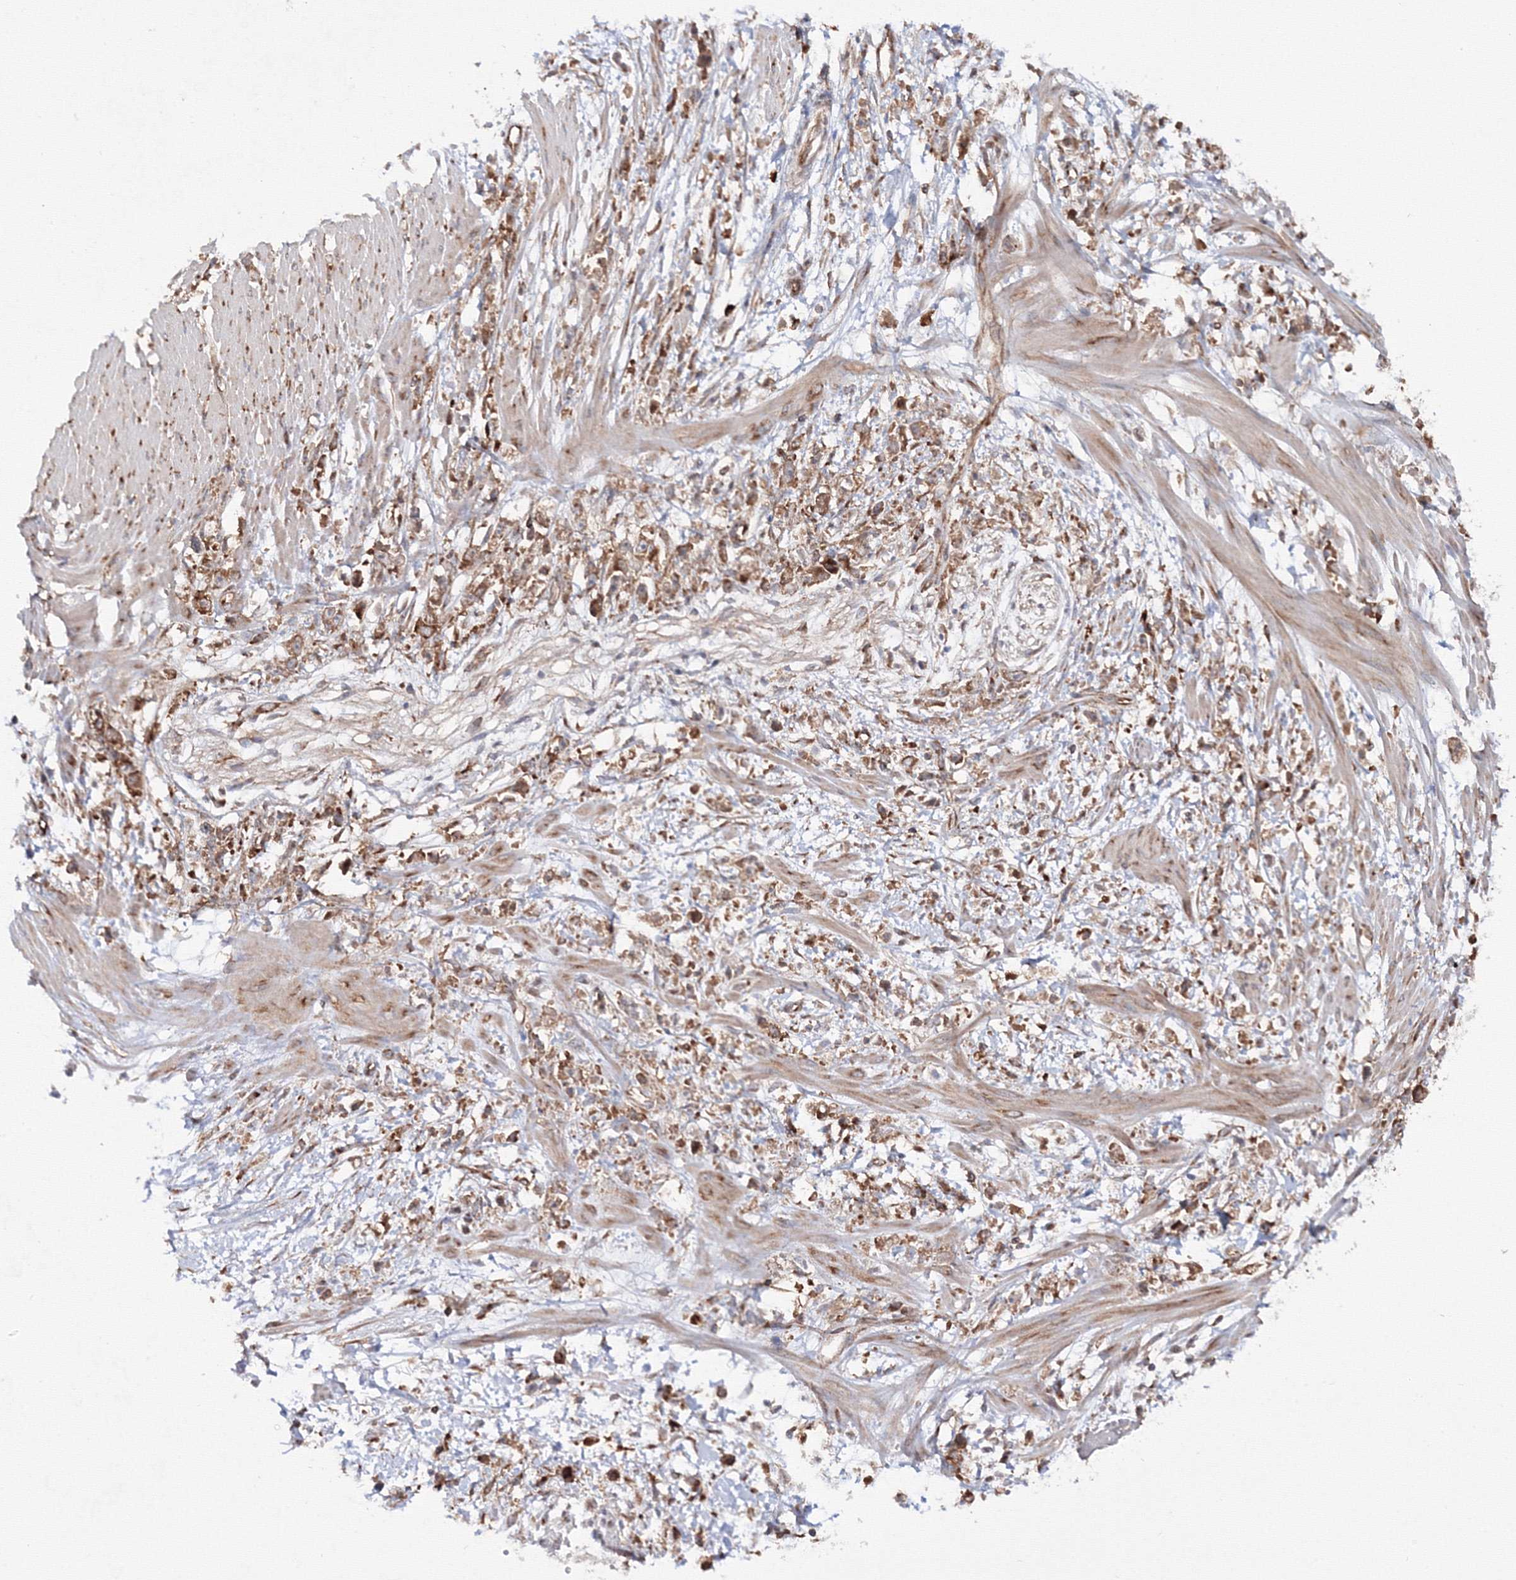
{"staining": {"intensity": "moderate", "quantity": ">75%", "location": "cytoplasmic/membranous"}, "tissue": "stomach cancer", "cell_type": "Tumor cells", "image_type": "cancer", "snomed": [{"axis": "morphology", "description": "Adenocarcinoma, NOS"}, {"axis": "topography", "description": "Stomach"}], "caption": "High-power microscopy captured an immunohistochemistry (IHC) photomicrograph of stomach cancer (adenocarcinoma), revealing moderate cytoplasmic/membranous staining in about >75% of tumor cells.", "gene": "HARS1", "patient": {"sex": "female", "age": 59}}